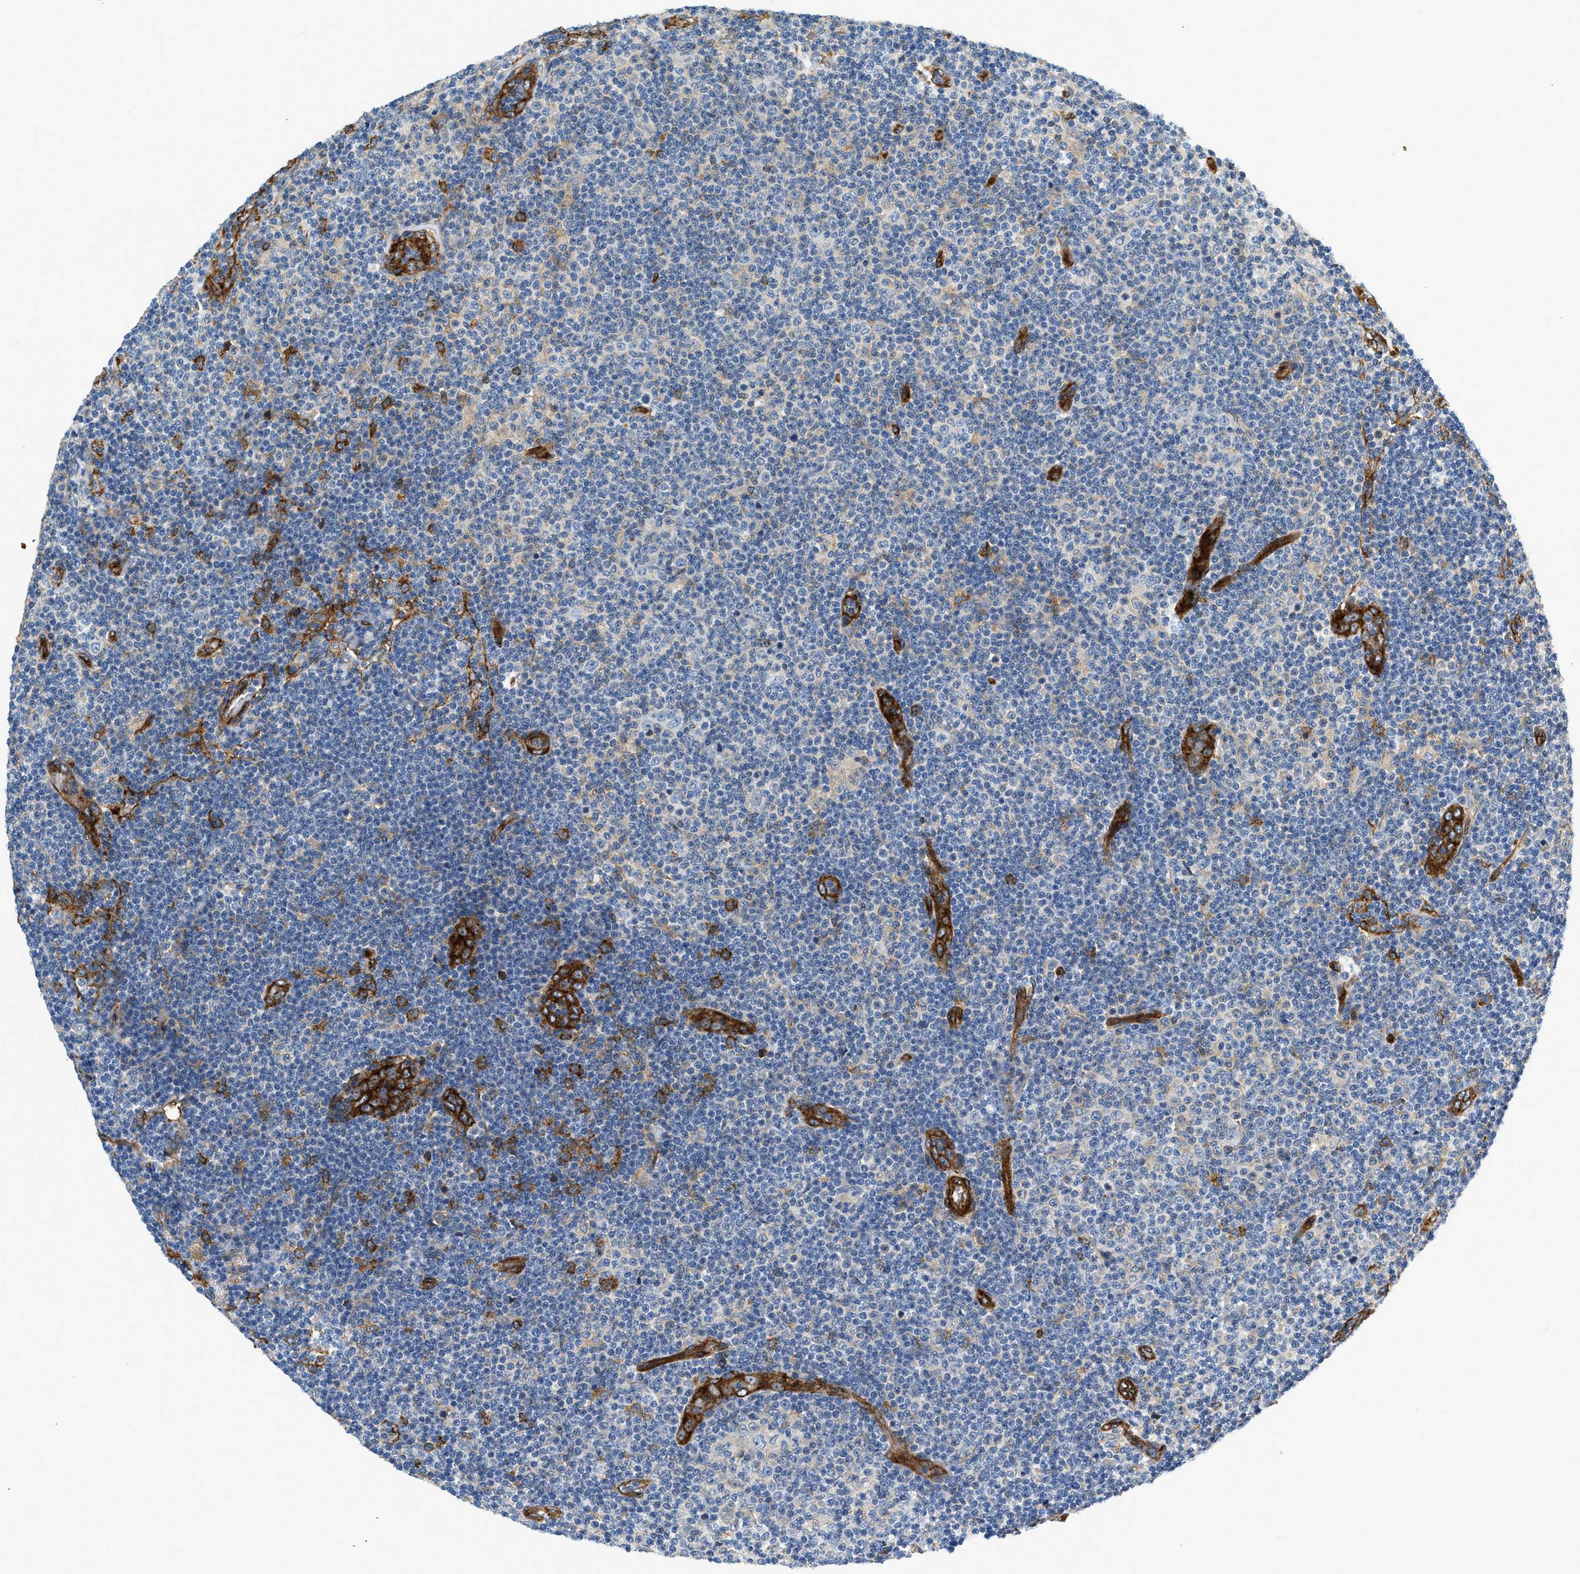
{"staining": {"intensity": "negative", "quantity": "none", "location": "none"}, "tissue": "lymphoma", "cell_type": "Tumor cells", "image_type": "cancer", "snomed": [{"axis": "morphology", "description": "Malignant lymphoma, non-Hodgkin's type, Low grade"}, {"axis": "topography", "description": "Lymph node"}], "caption": "Image shows no protein expression in tumor cells of malignant lymphoma, non-Hodgkin's type (low-grade) tissue. (Stains: DAB IHC with hematoxylin counter stain, Microscopy: brightfield microscopy at high magnification).", "gene": "HIP1", "patient": {"sex": "male", "age": 83}}